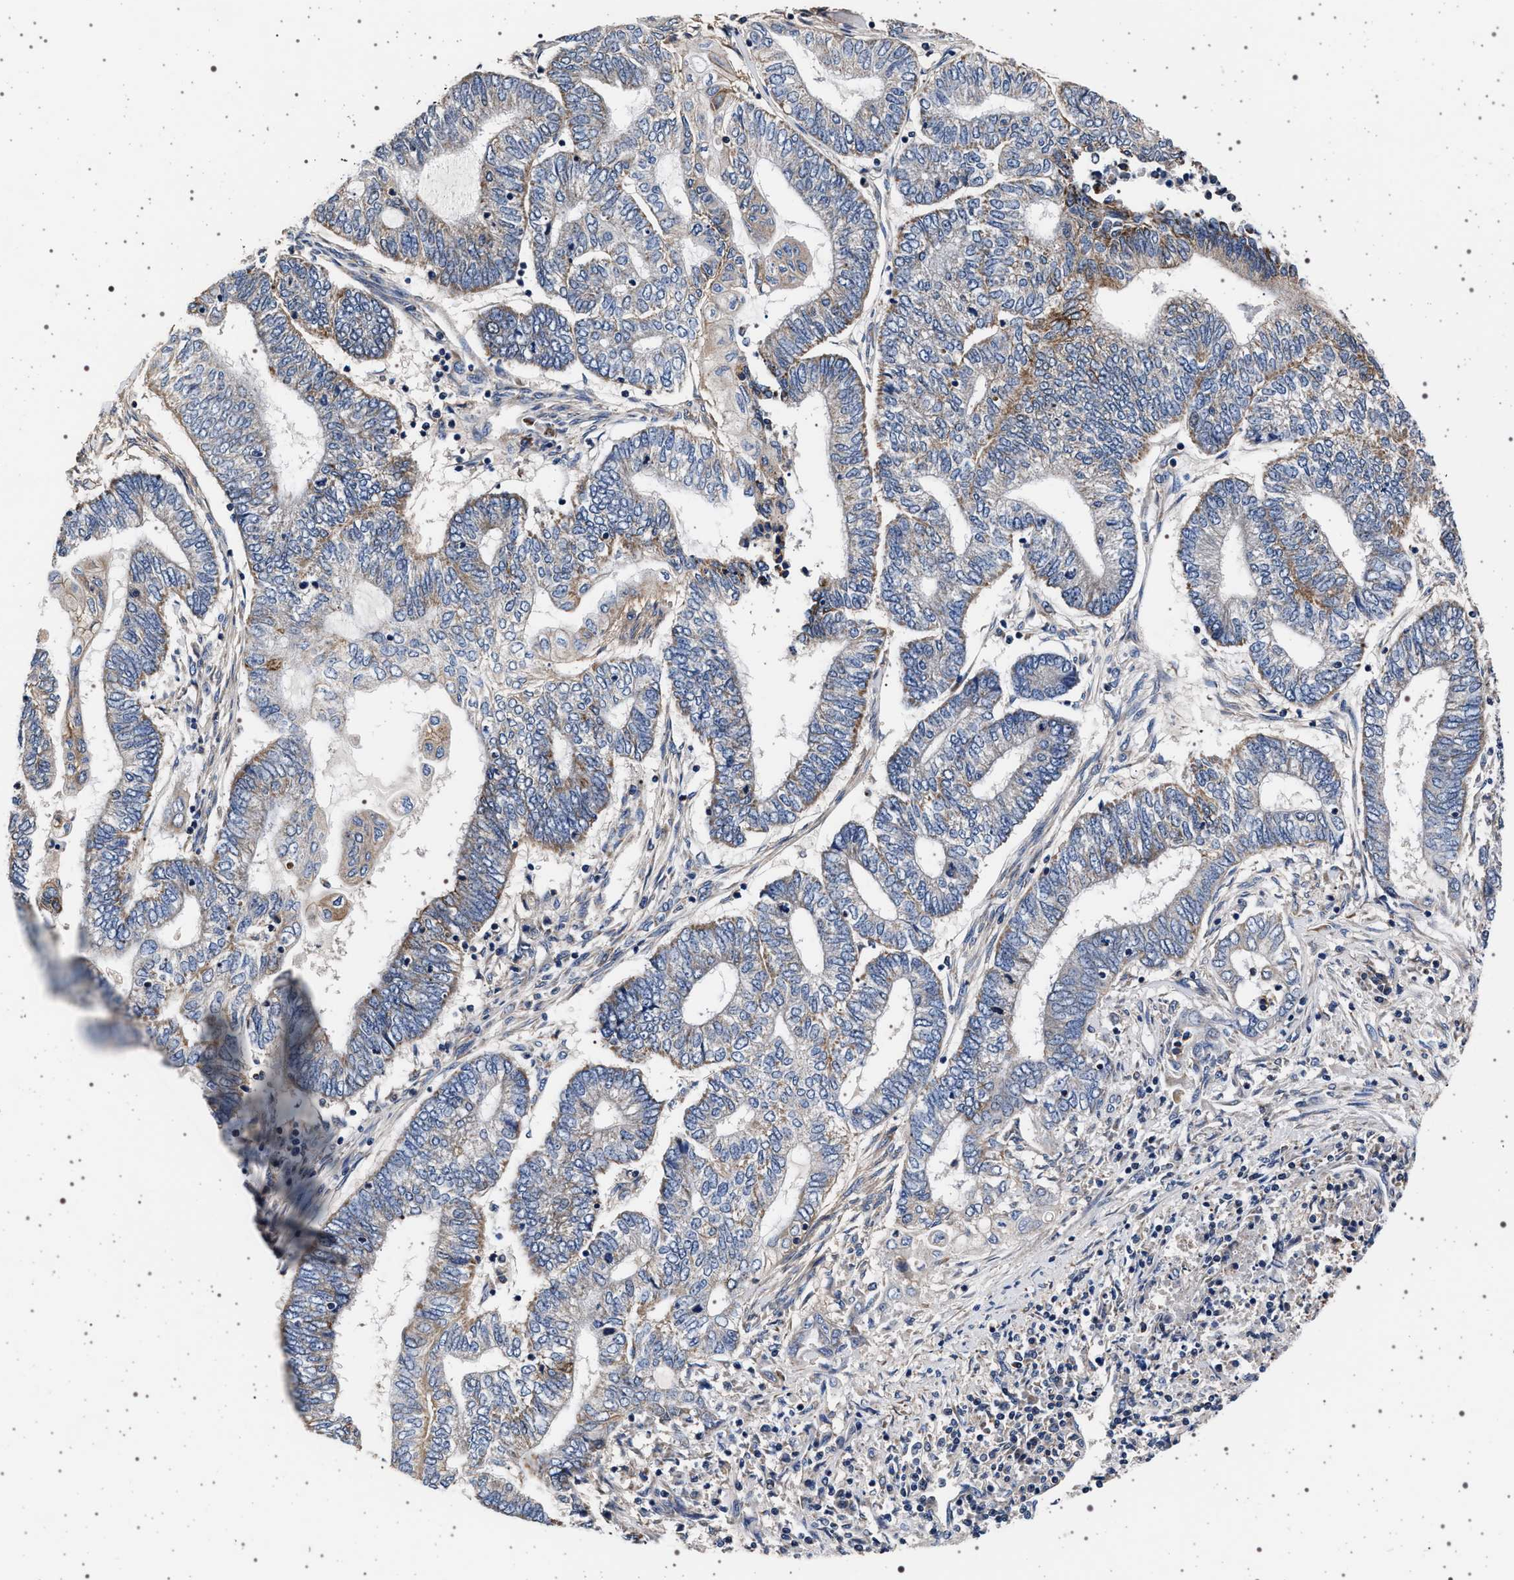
{"staining": {"intensity": "weak", "quantity": "25%-75%", "location": "cytoplasmic/membranous"}, "tissue": "endometrial cancer", "cell_type": "Tumor cells", "image_type": "cancer", "snomed": [{"axis": "morphology", "description": "Adenocarcinoma, NOS"}, {"axis": "topography", "description": "Uterus"}, {"axis": "topography", "description": "Endometrium"}], "caption": "DAB (3,3'-diaminobenzidine) immunohistochemical staining of human adenocarcinoma (endometrial) exhibits weak cytoplasmic/membranous protein staining in about 25%-75% of tumor cells. The staining was performed using DAB, with brown indicating positive protein expression. Nuclei are stained blue with hematoxylin.", "gene": "MAP3K2", "patient": {"sex": "female", "age": 70}}